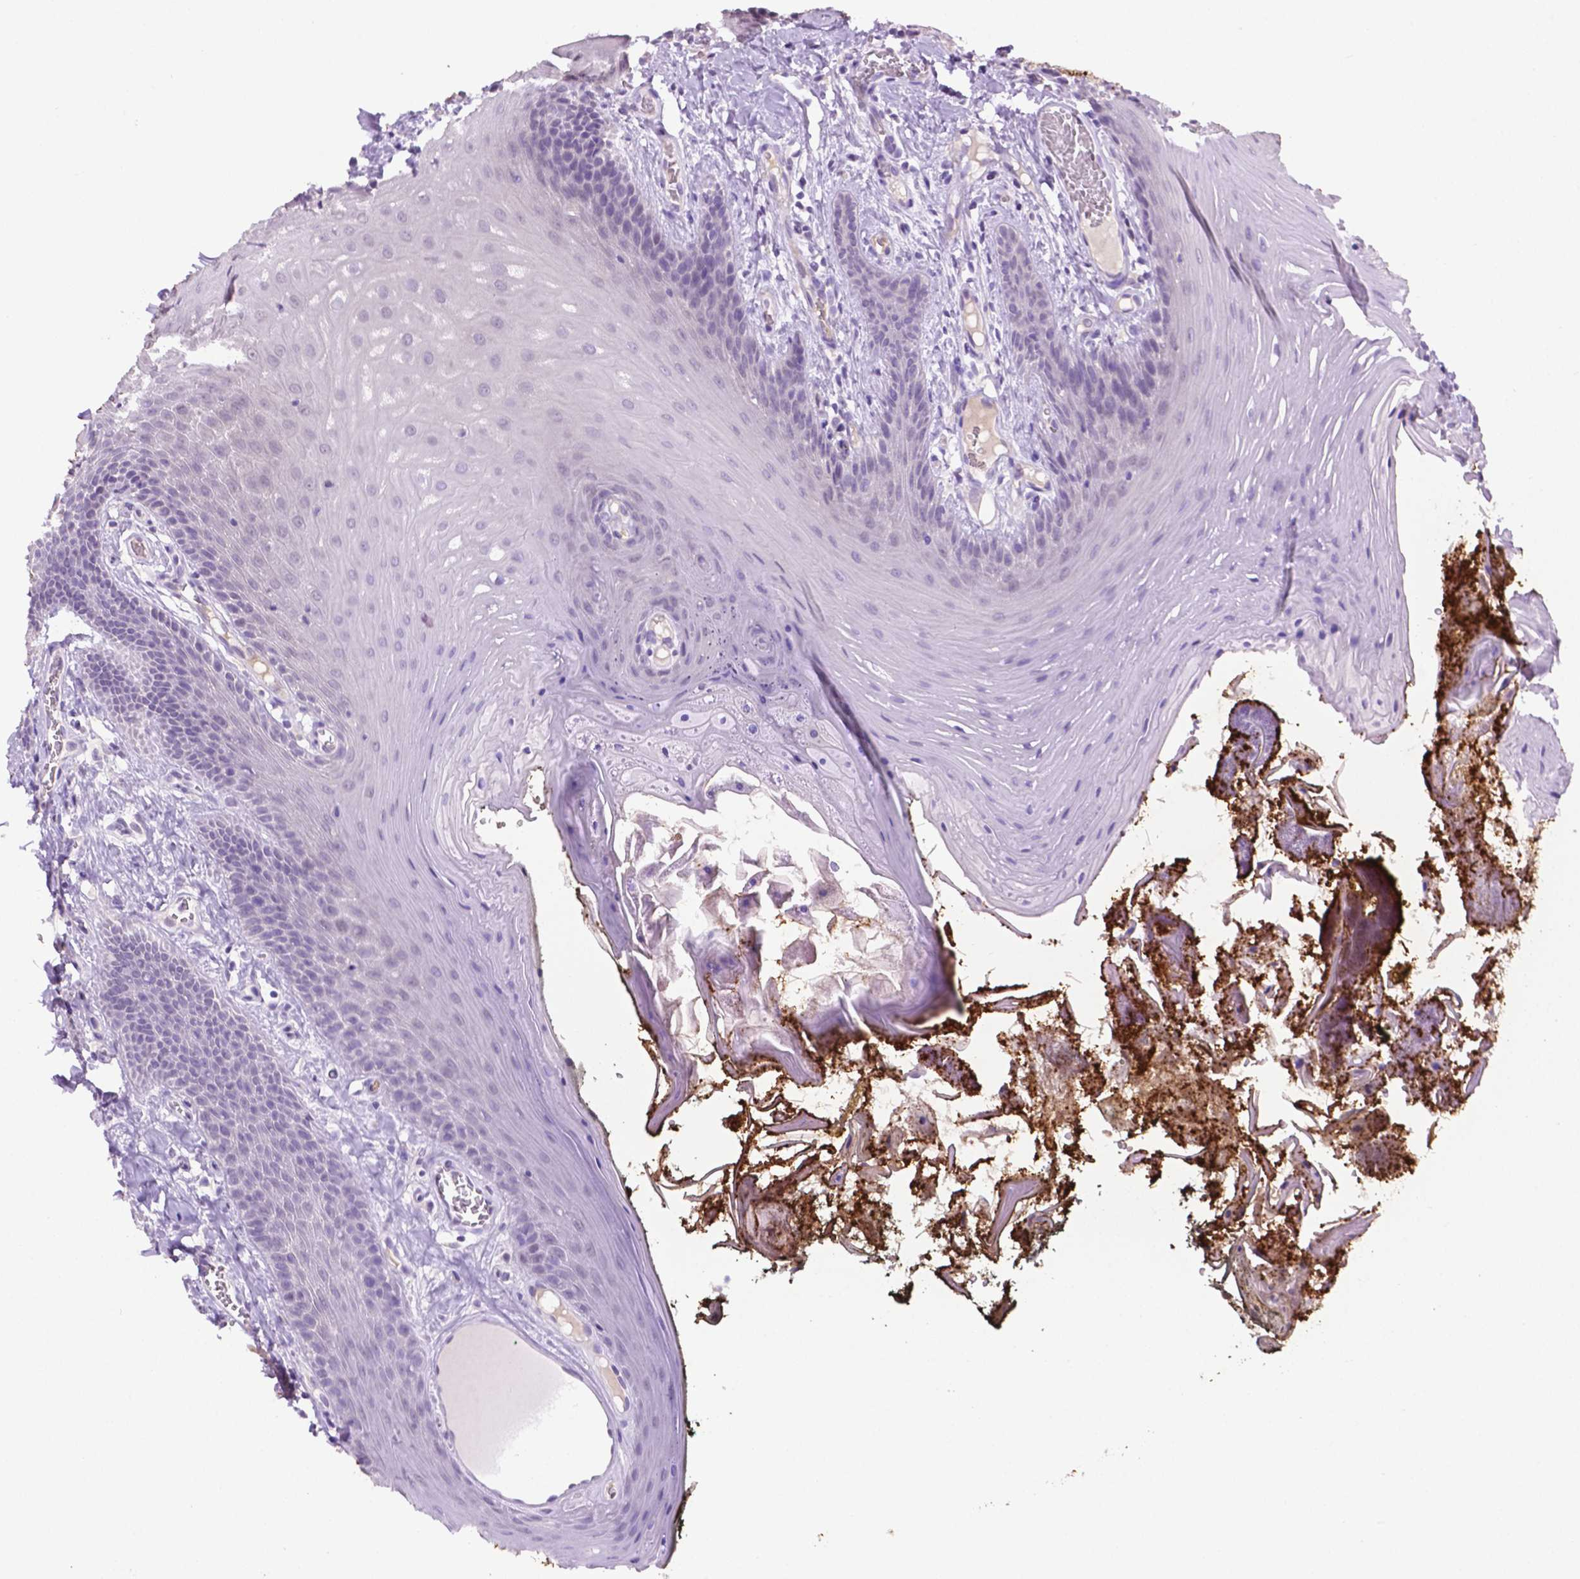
{"staining": {"intensity": "negative", "quantity": "none", "location": "none"}, "tissue": "oral mucosa", "cell_type": "Squamous epithelial cells", "image_type": "normal", "snomed": [{"axis": "morphology", "description": "Normal tissue, NOS"}, {"axis": "topography", "description": "Oral tissue"}], "caption": "Immunohistochemistry of benign oral mucosa demonstrates no expression in squamous epithelial cells.", "gene": "MMP27", "patient": {"sex": "male", "age": 9}}